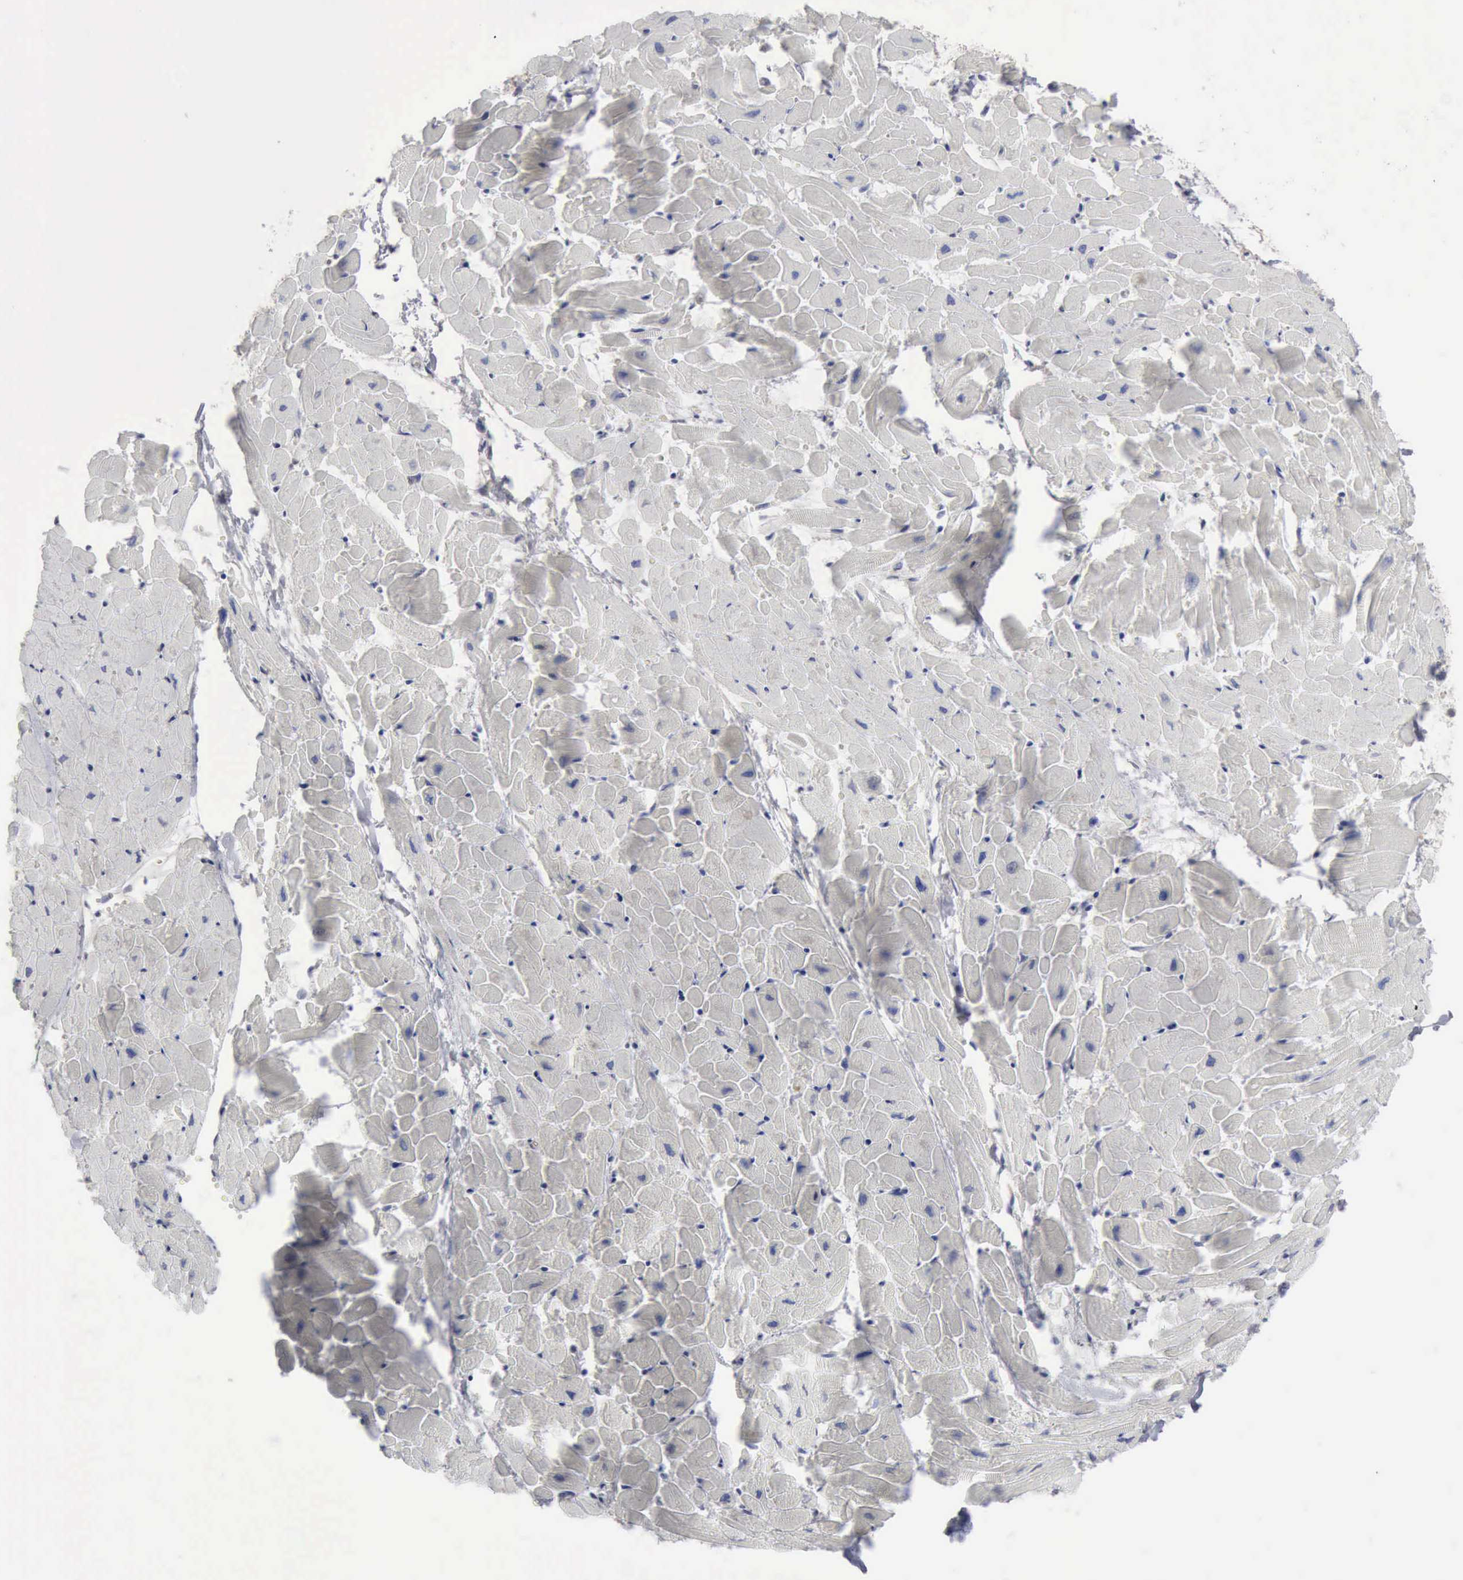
{"staining": {"intensity": "negative", "quantity": "none", "location": "none"}, "tissue": "heart muscle", "cell_type": "Cardiomyocytes", "image_type": "normal", "snomed": [{"axis": "morphology", "description": "Normal tissue, NOS"}, {"axis": "topography", "description": "Heart"}], "caption": "Cardiomyocytes show no significant positivity in normal heart muscle. (DAB immunohistochemistry (IHC) visualized using brightfield microscopy, high magnification).", "gene": "STAT1", "patient": {"sex": "female", "age": 19}}